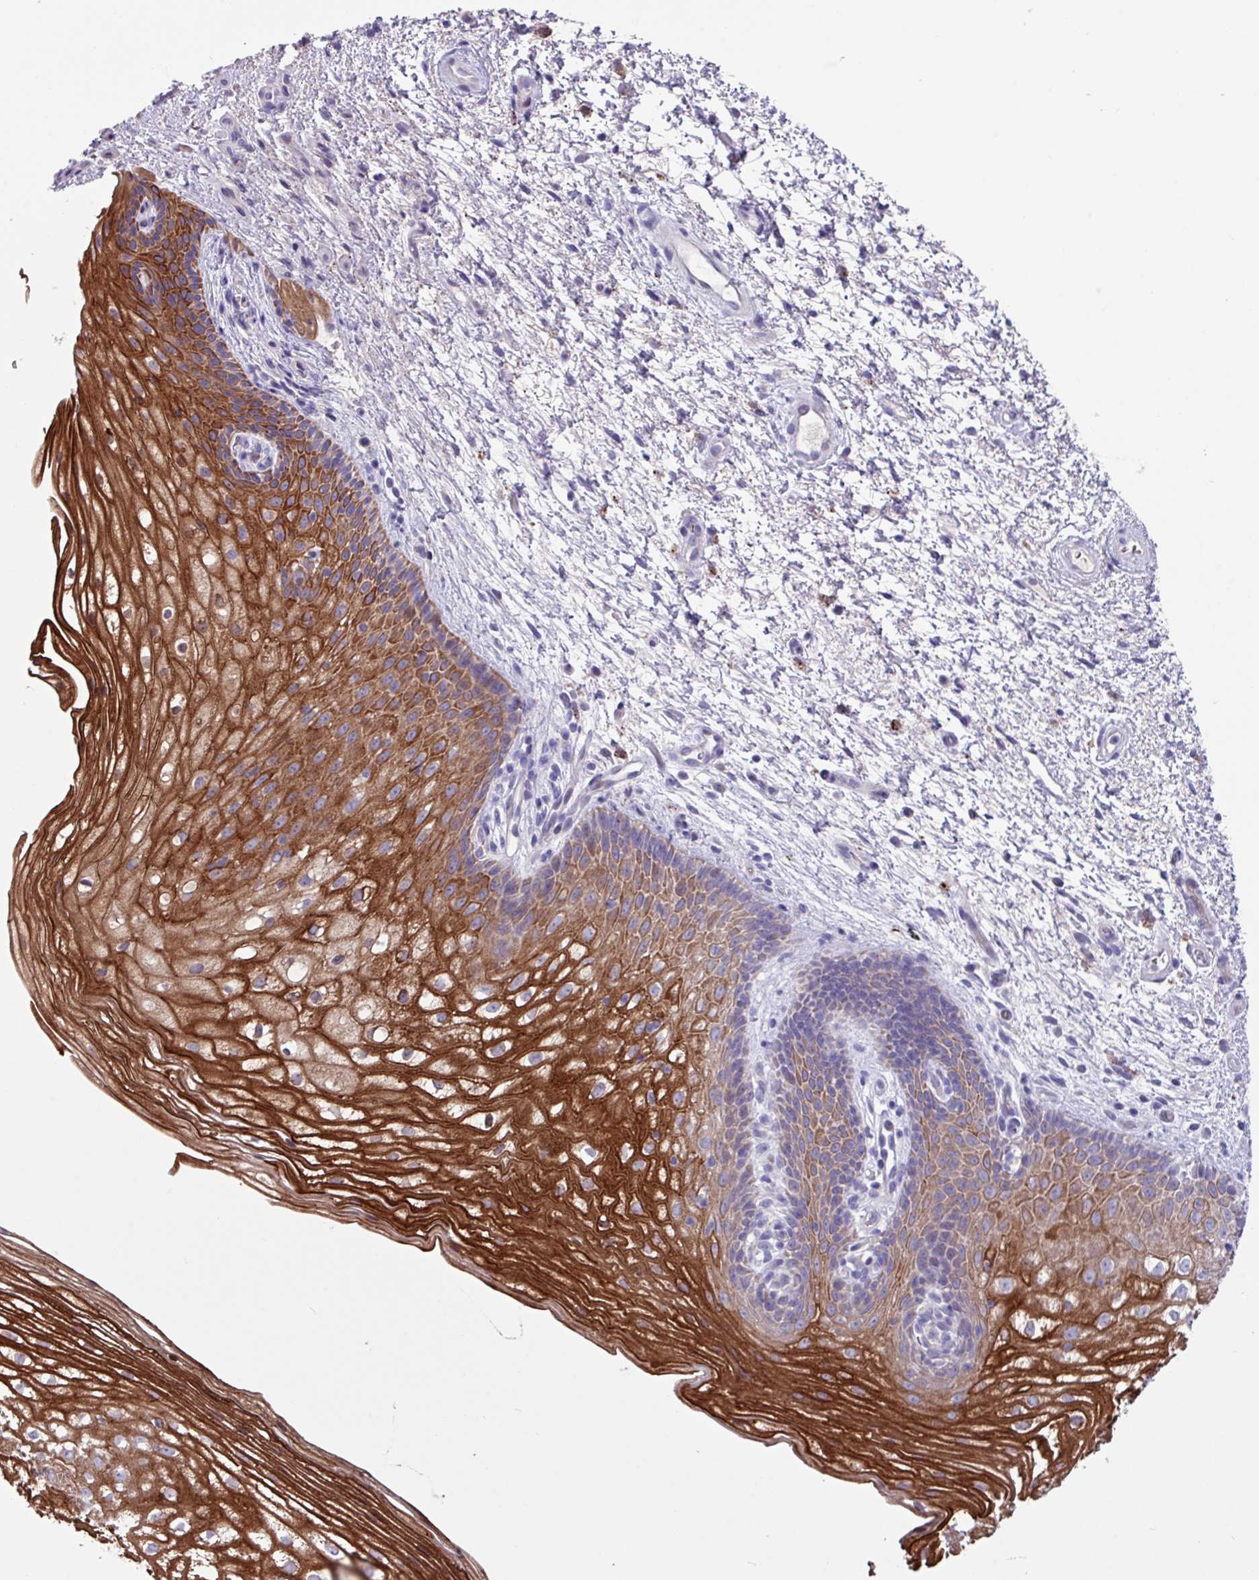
{"staining": {"intensity": "strong", "quantity": "<25%", "location": "cytoplasmic/membranous"}, "tissue": "vagina", "cell_type": "Squamous epithelial cells", "image_type": "normal", "snomed": [{"axis": "morphology", "description": "Normal tissue, NOS"}, {"axis": "topography", "description": "Vagina"}], "caption": "Immunohistochemical staining of normal vagina shows strong cytoplasmic/membranous protein positivity in about <25% of squamous epithelial cells.", "gene": "IQCJ", "patient": {"sex": "female", "age": 47}}